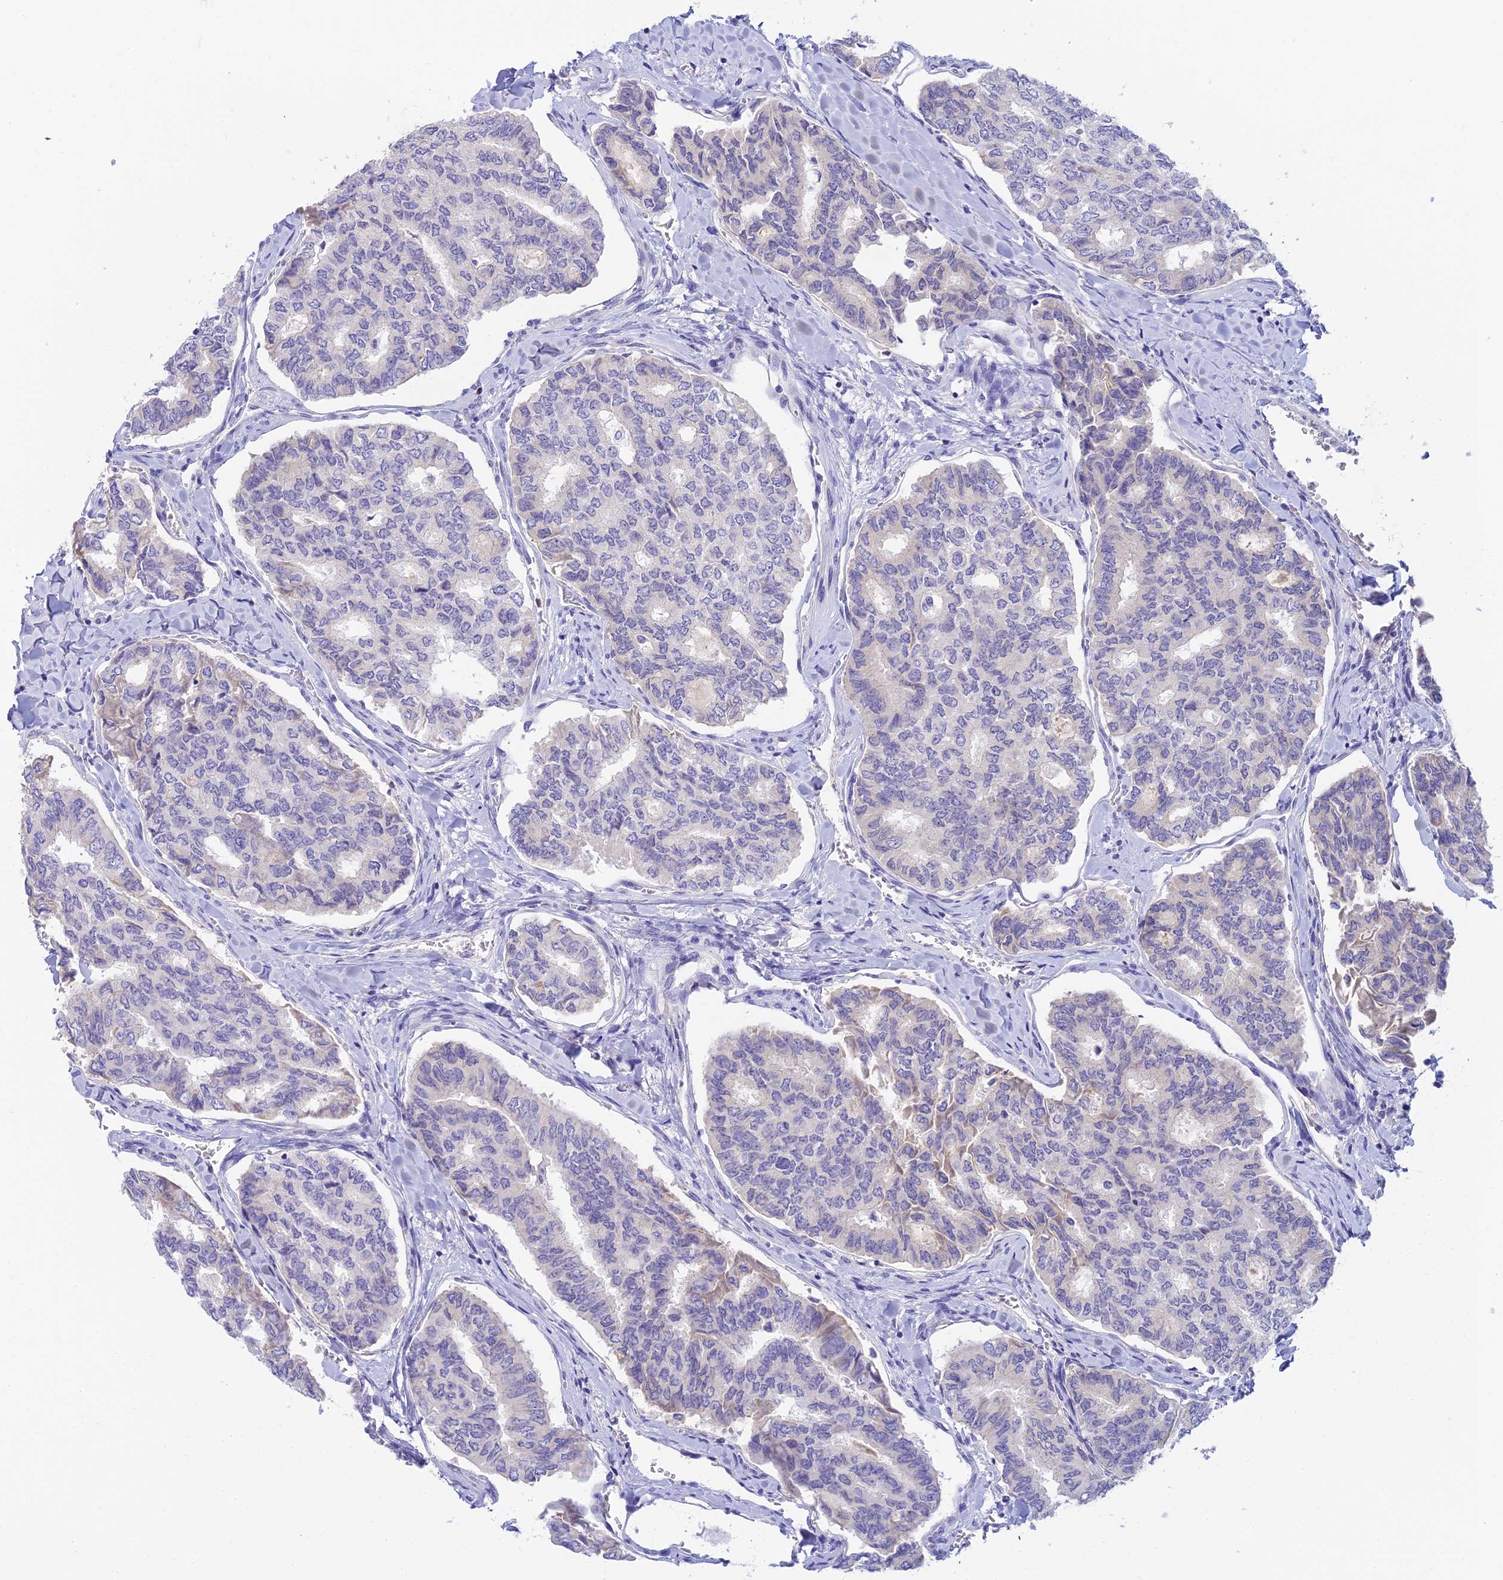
{"staining": {"intensity": "negative", "quantity": "none", "location": "none"}, "tissue": "thyroid cancer", "cell_type": "Tumor cells", "image_type": "cancer", "snomed": [{"axis": "morphology", "description": "Papillary adenocarcinoma, NOS"}, {"axis": "topography", "description": "Thyroid gland"}], "caption": "The IHC micrograph has no significant expression in tumor cells of papillary adenocarcinoma (thyroid) tissue.", "gene": "INTS13", "patient": {"sex": "female", "age": 35}}